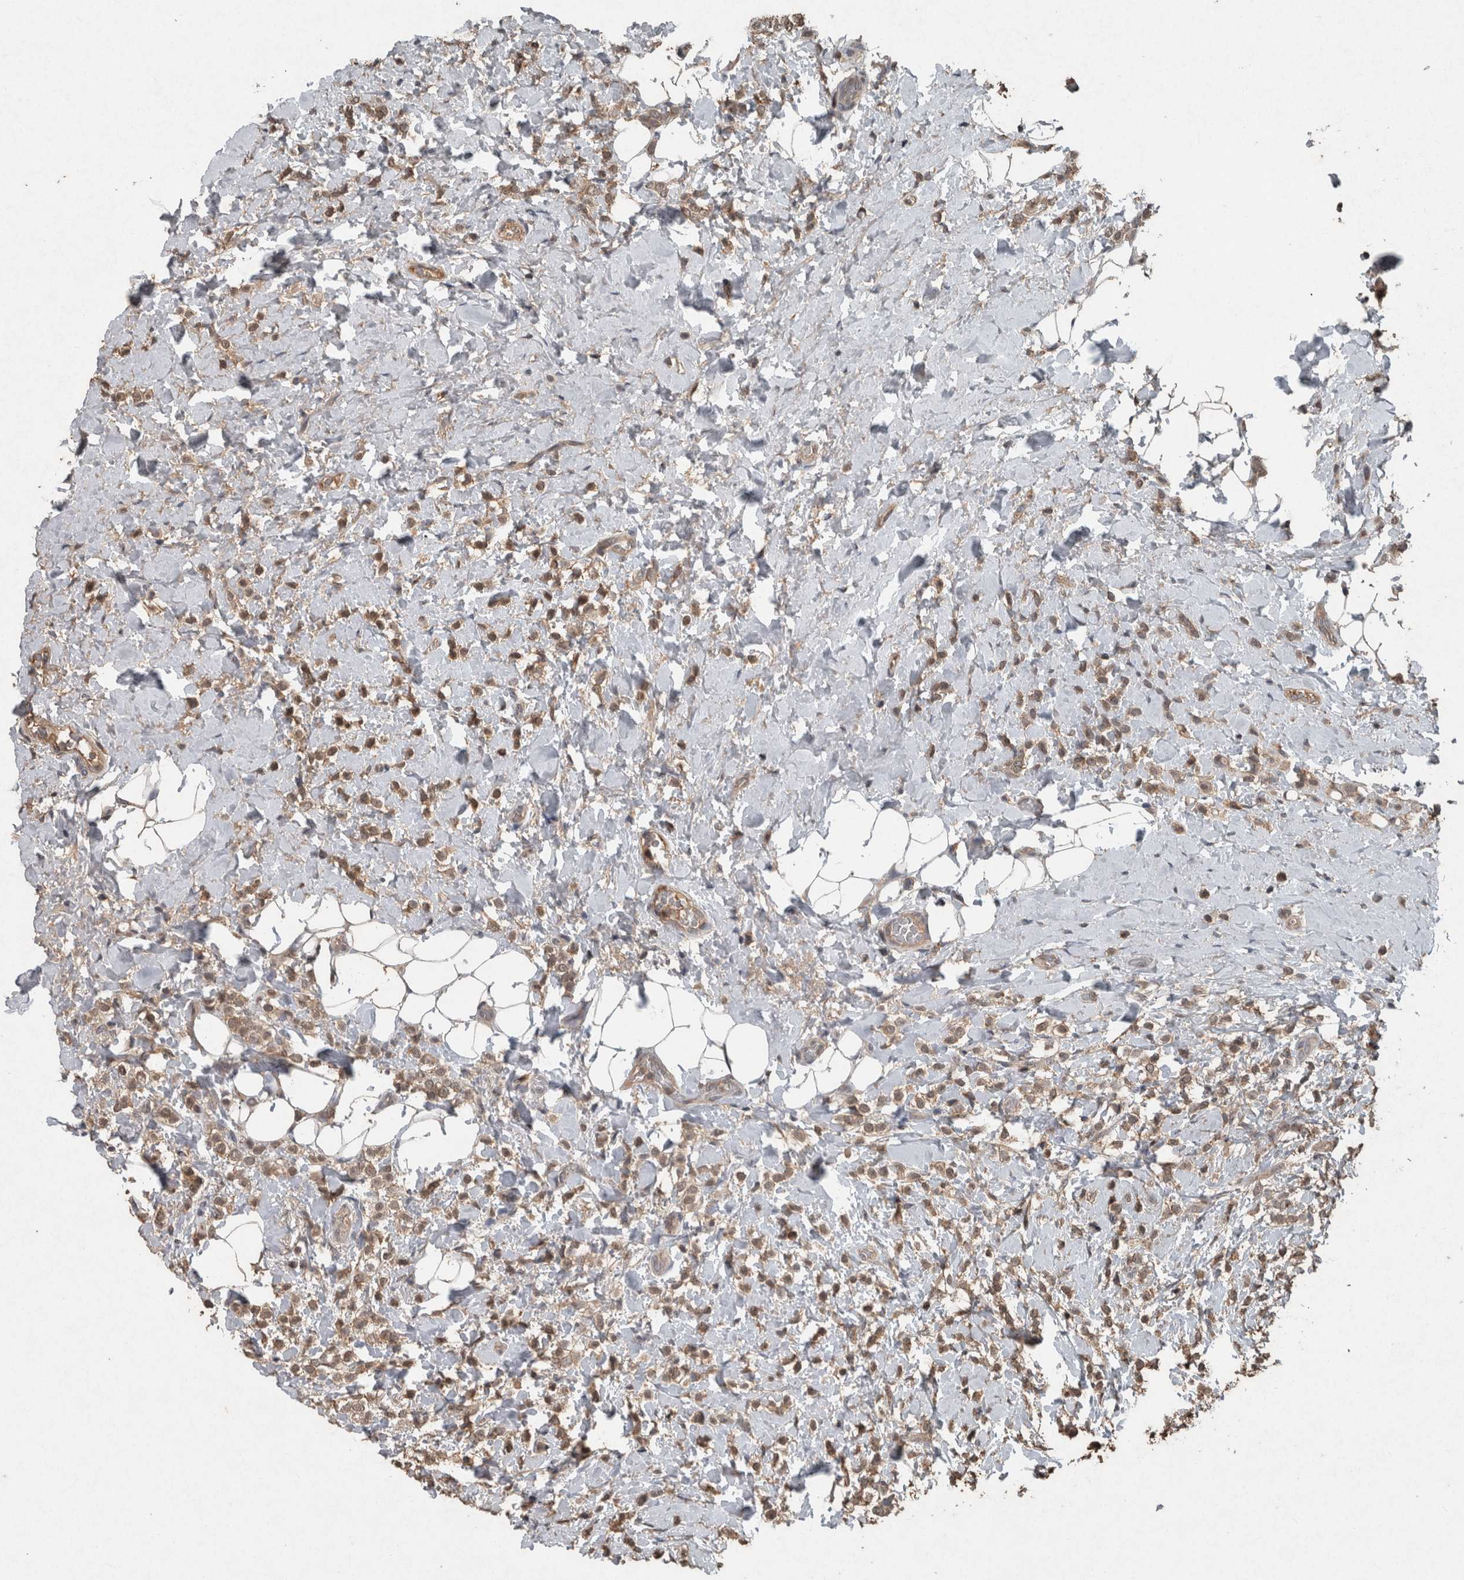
{"staining": {"intensity": "moderate", "quantity": ">75%", "location": "cytoplasmic/membranous"}, "tissue": "breast cancer", "cell_type": "Tumor cells", "image_type": "cancer", "snomed": [{"axis": "morphology", "description": "Normal tissue, NOS"}, {"axis": "morphology", "description": "Lobular carcinoma"}, {"axis": "topography", "description": "Breast"}], "caption": "The micrograph demonstrates staining of breast lobular carcinoma, revealing moderate cytoplasmic/membranous protein positivity (brown color) within tumor cells.", "gene": "FGFRL1", "patient": {"sex": "female", "age": 50}}